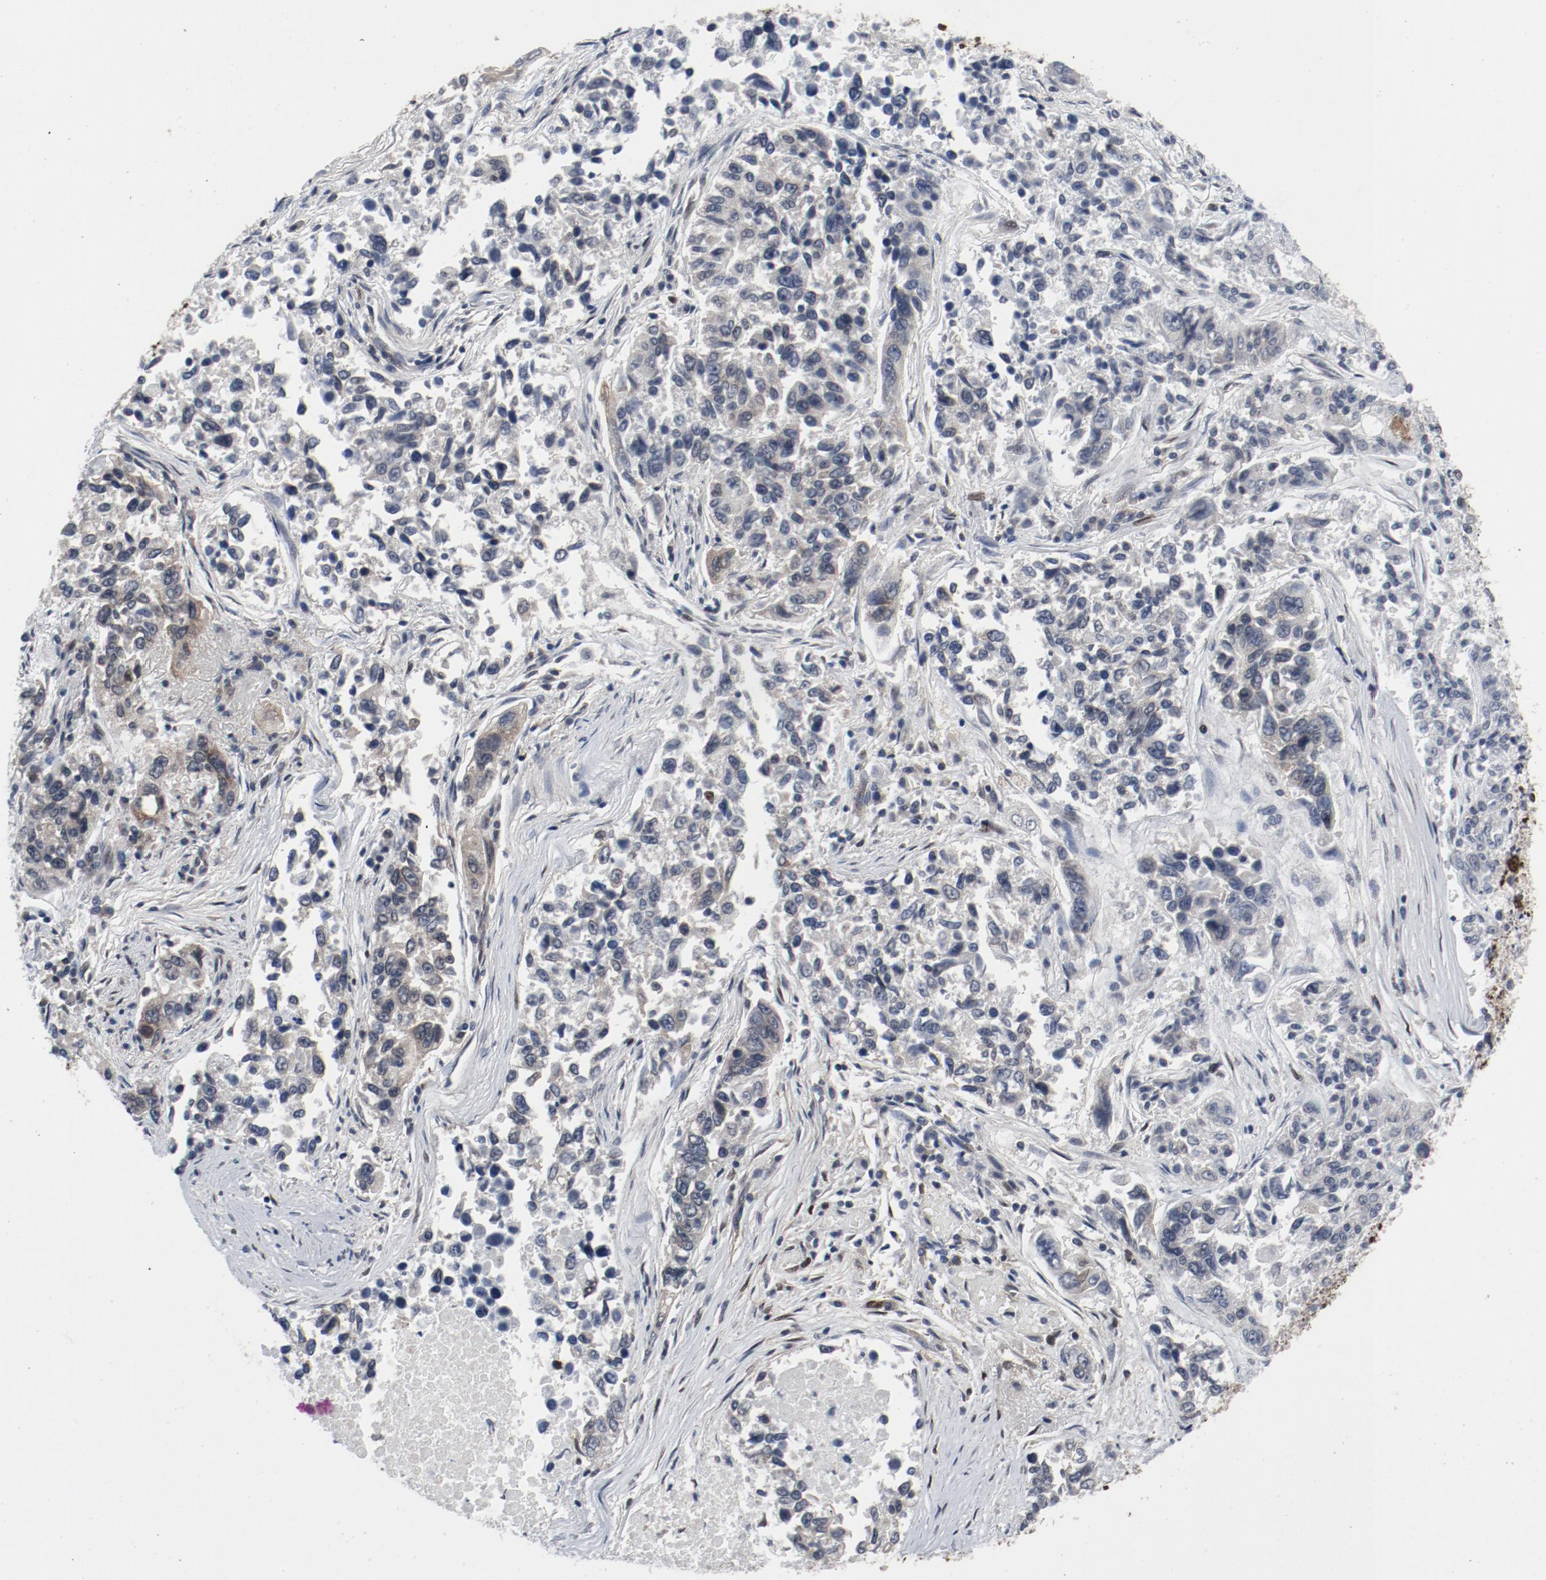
{"staining": {"intensity": "weak", "quantity": "25%-75%", "location": "nuclear"}, "tissue": "lung cancer", "cell_type": "Tumor cells", "image_type": "cancer", "snomed": [{"axis": "morphology", "description": "Adenocarcinoma, NOS"}, {"axis": "topography", "description": "Lung"}], "caption": "This photomicrograph demonstrates immunohistochemistry (IHC) staining of human lung cancer, with low weak nuclear expression in approximately 25%-75% of tumor cells.", "gene": "JMJD6", "patient": {"sex": "male", "age": 84}}